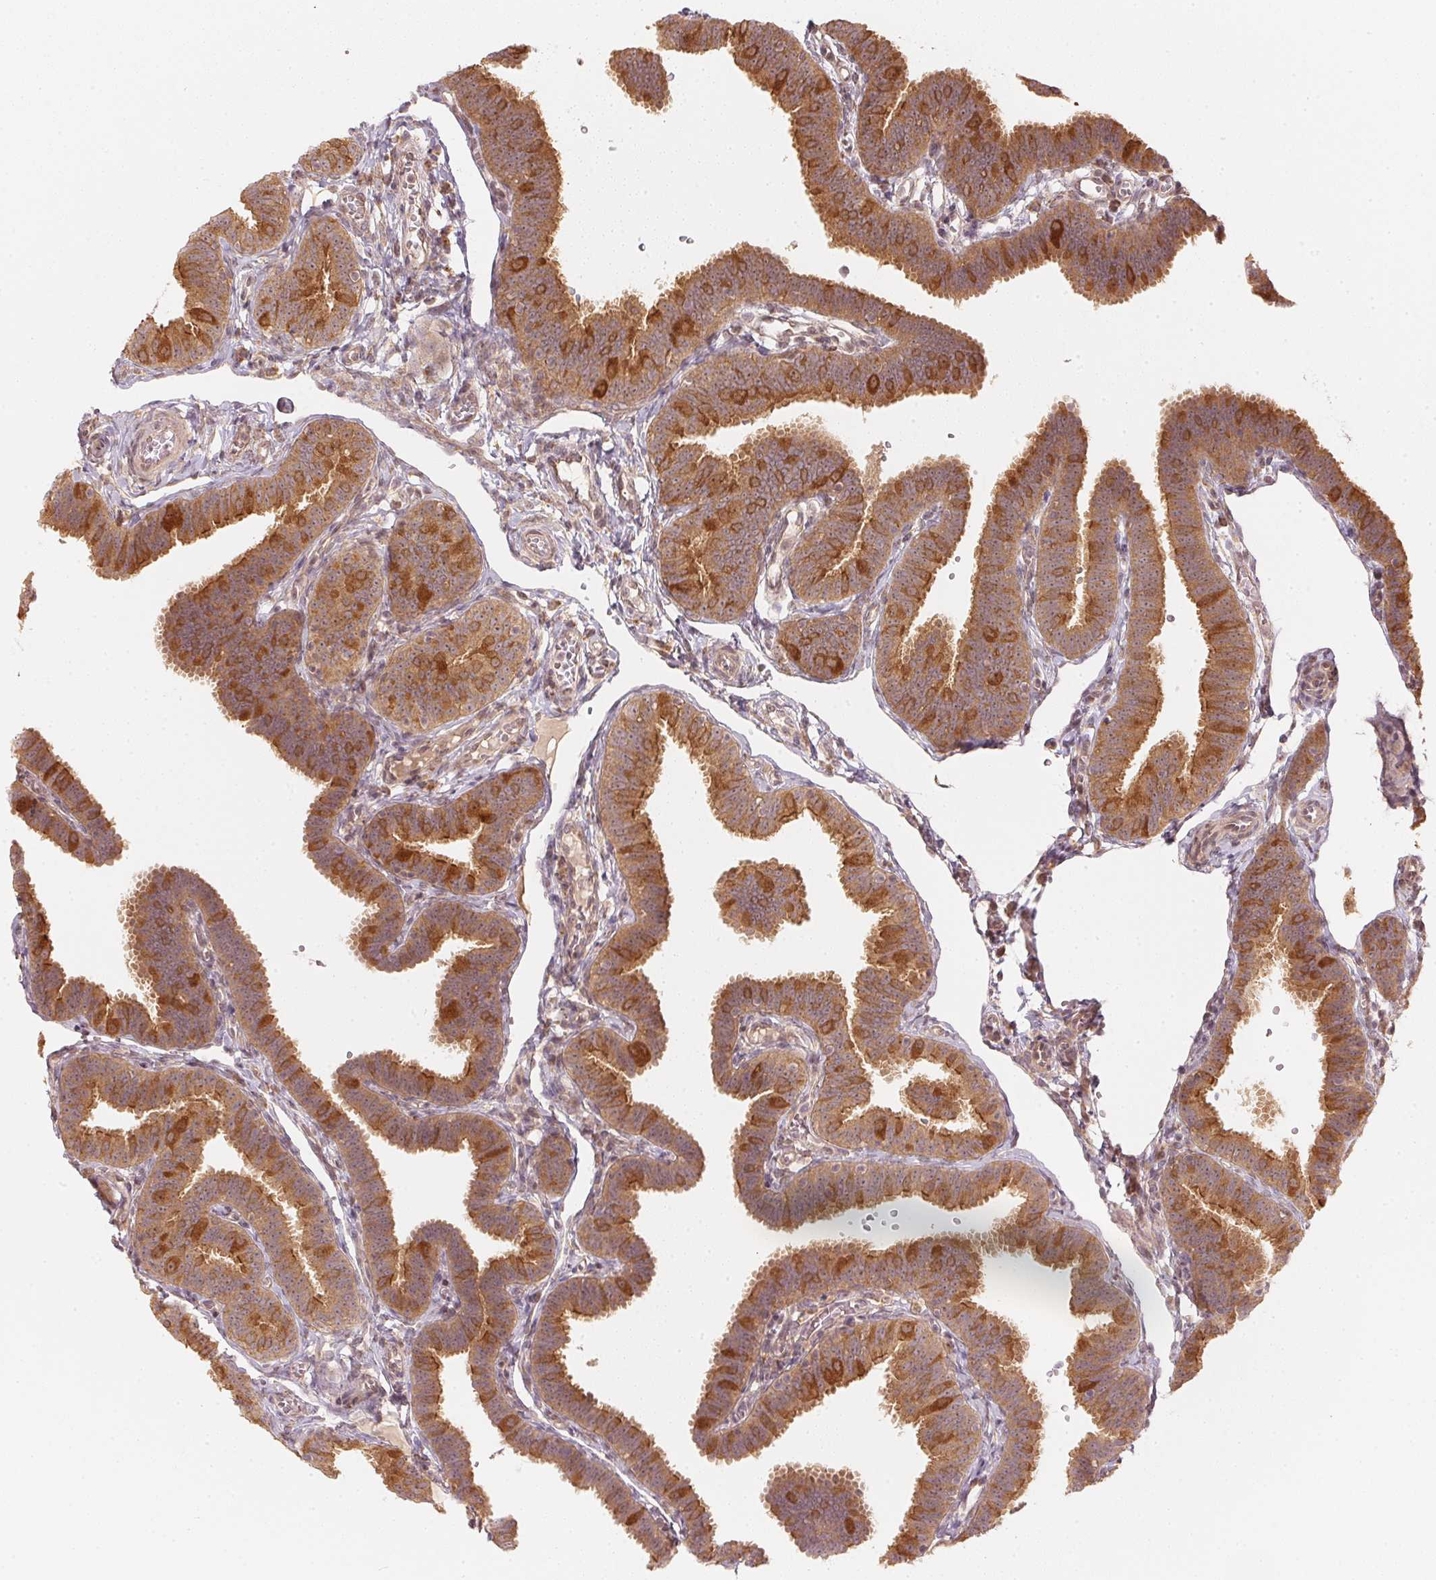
{"staining": {"intensity": "strong", "quantity": ">75%", "location": "cytoplasmic/membranous"}, "tissue": "fallopian tube", "cell_type": "Glandular cells", "image_type": "normal", "snomed": [{"axis": "morphology", "description": "Normal tissue, NOS"}, {"axis": "topography", "description": "Fallopian tube"}], "caption": "Protein expression analysis of unremarkable fallopian tube demonstrates strong cytoplasmic/membranous expression in approximately >75% of glandular cells.", "gene": "WDR54", "patient": {"sex": "female", "age": 25}}